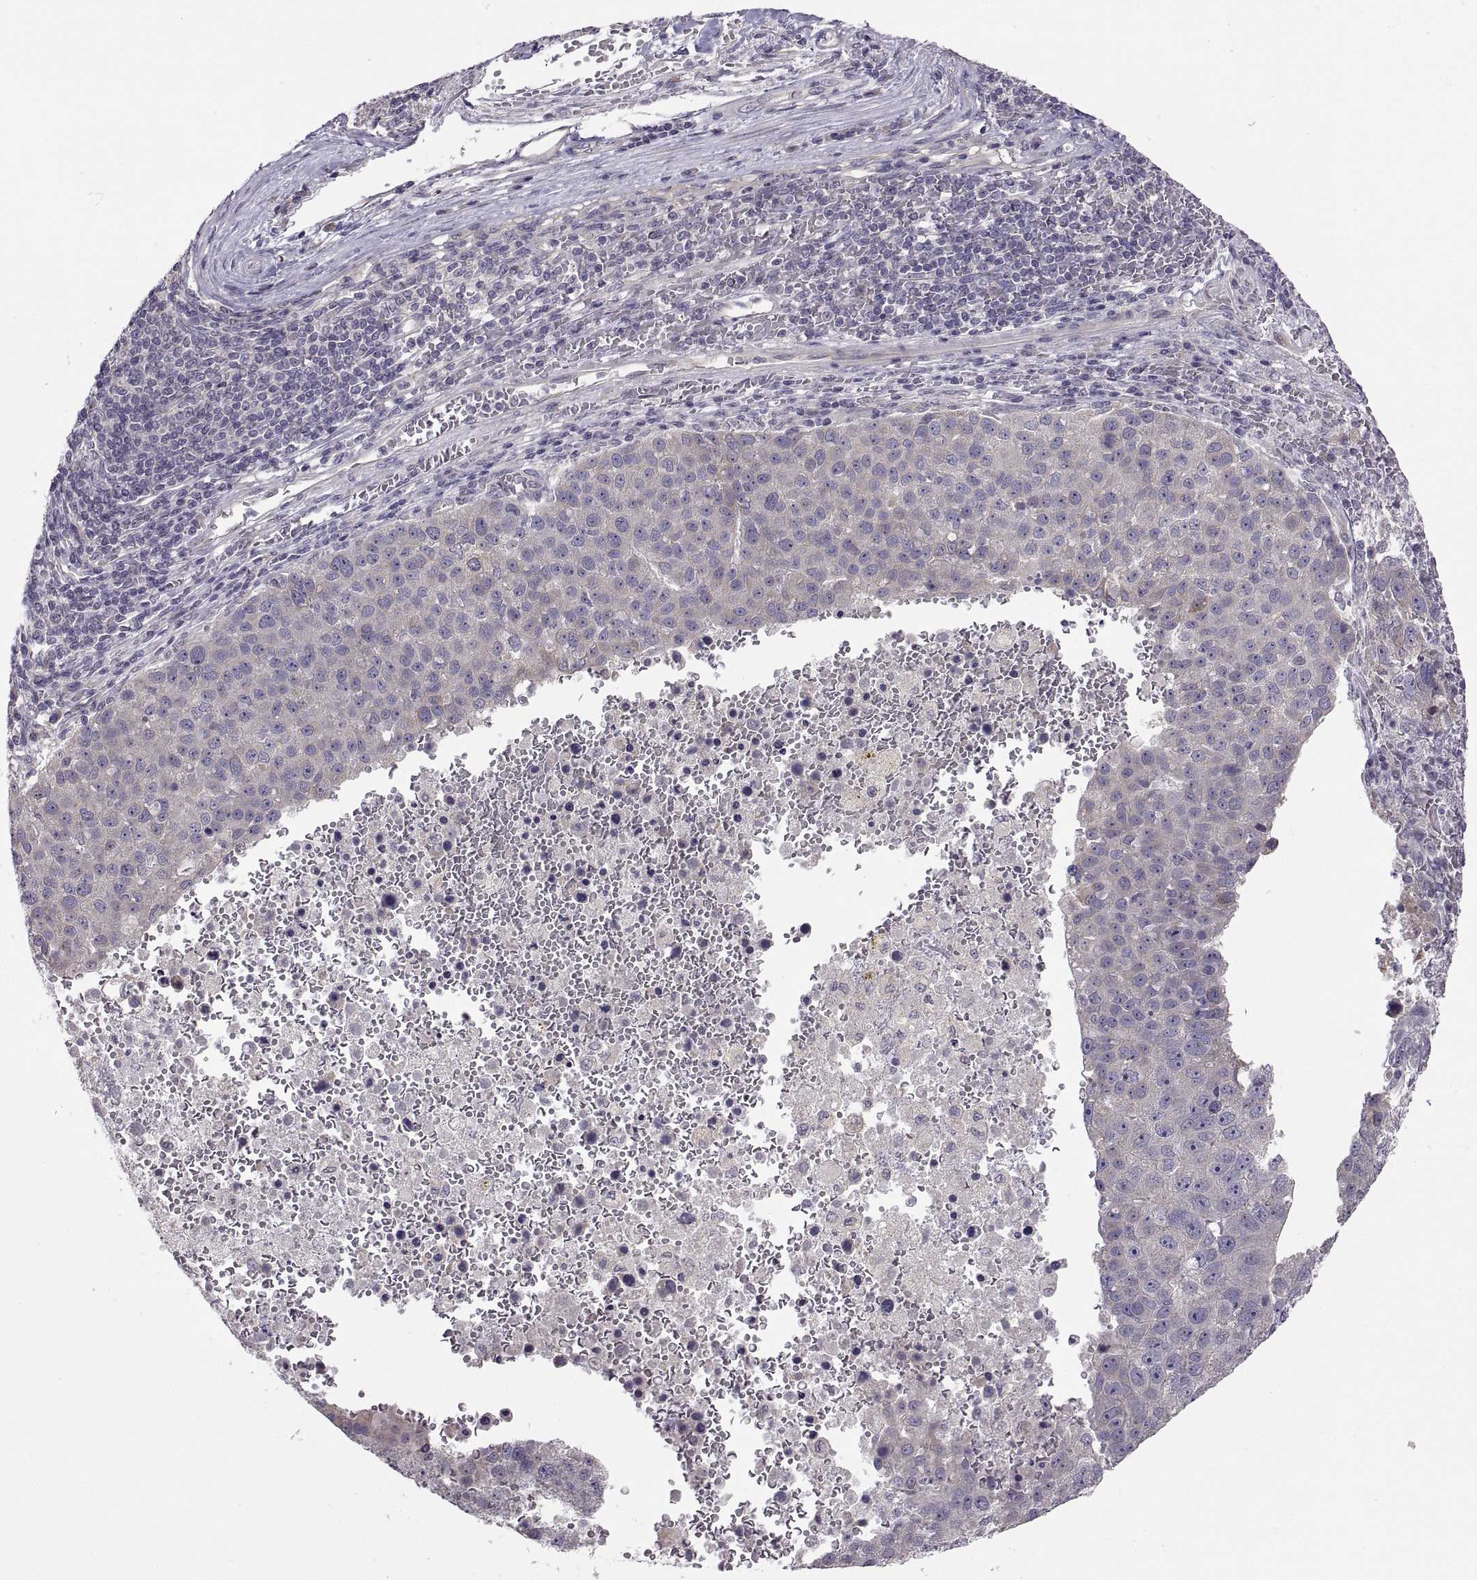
{"staining": {"intensity": "negative", "quantity": "none", "location": "none"}, "tissue": "pancreatic cancer", "cell_type": "Tumor cells", "image_type": "cancer", "snomed": [{"axis": "morphology", "description": "Adenocarcinoma, NOS"}, {"axis": "topography", "description": "Pancreas"}], "caption": "An IHC image of pancreatic adenocarcinoma is shown. There is no staining in tumor cells of pancreatic adenocarcinoma.", "gene": "ACSBG2", "patient": {"sex": "female", "age": 61}}